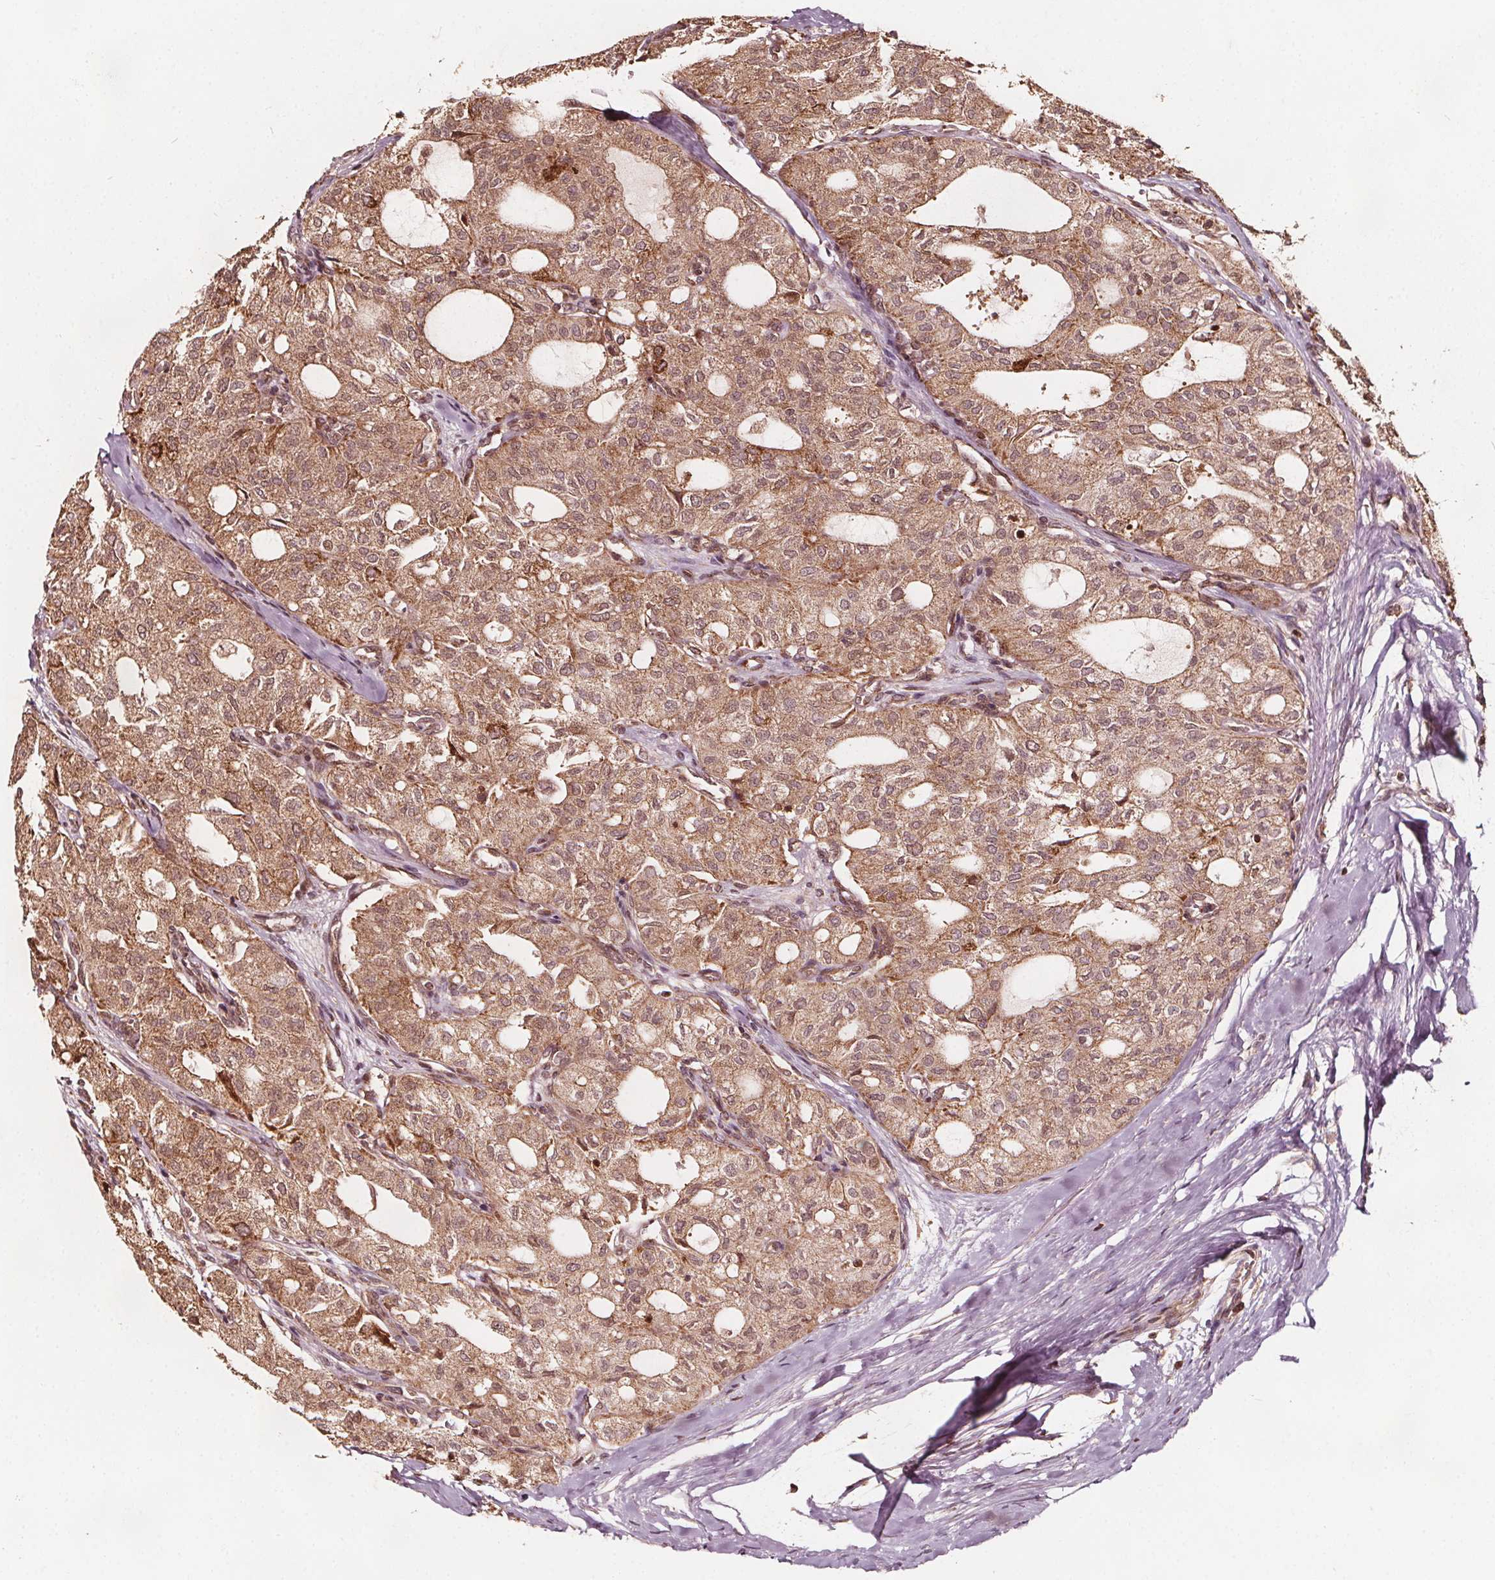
{"staining": {"intensity": "moderate", "quantity": ">75%", "location": "cytoplasmic/membranous"}, "tissue": "thyroid cancer", "cell_type": "Tumor cells", "image_type": "cancer", "snomed": [{"axis": "morphology", "description": "Follicular adenoma carcinoma, NOS"}, {"axis": "topography", "description": "Thyroid gland"}], "caption": "An immunohistochemistry photomicrograph of neoplastic tissue is shown. Protein staining in brown highlights moderate cytoplasmic/membranous positivity in thyroid cancer (follicular adenoma carcinoma) within tumor cells.", "gene": "AIP", "patient": {"sex": "male", "age": 75}}